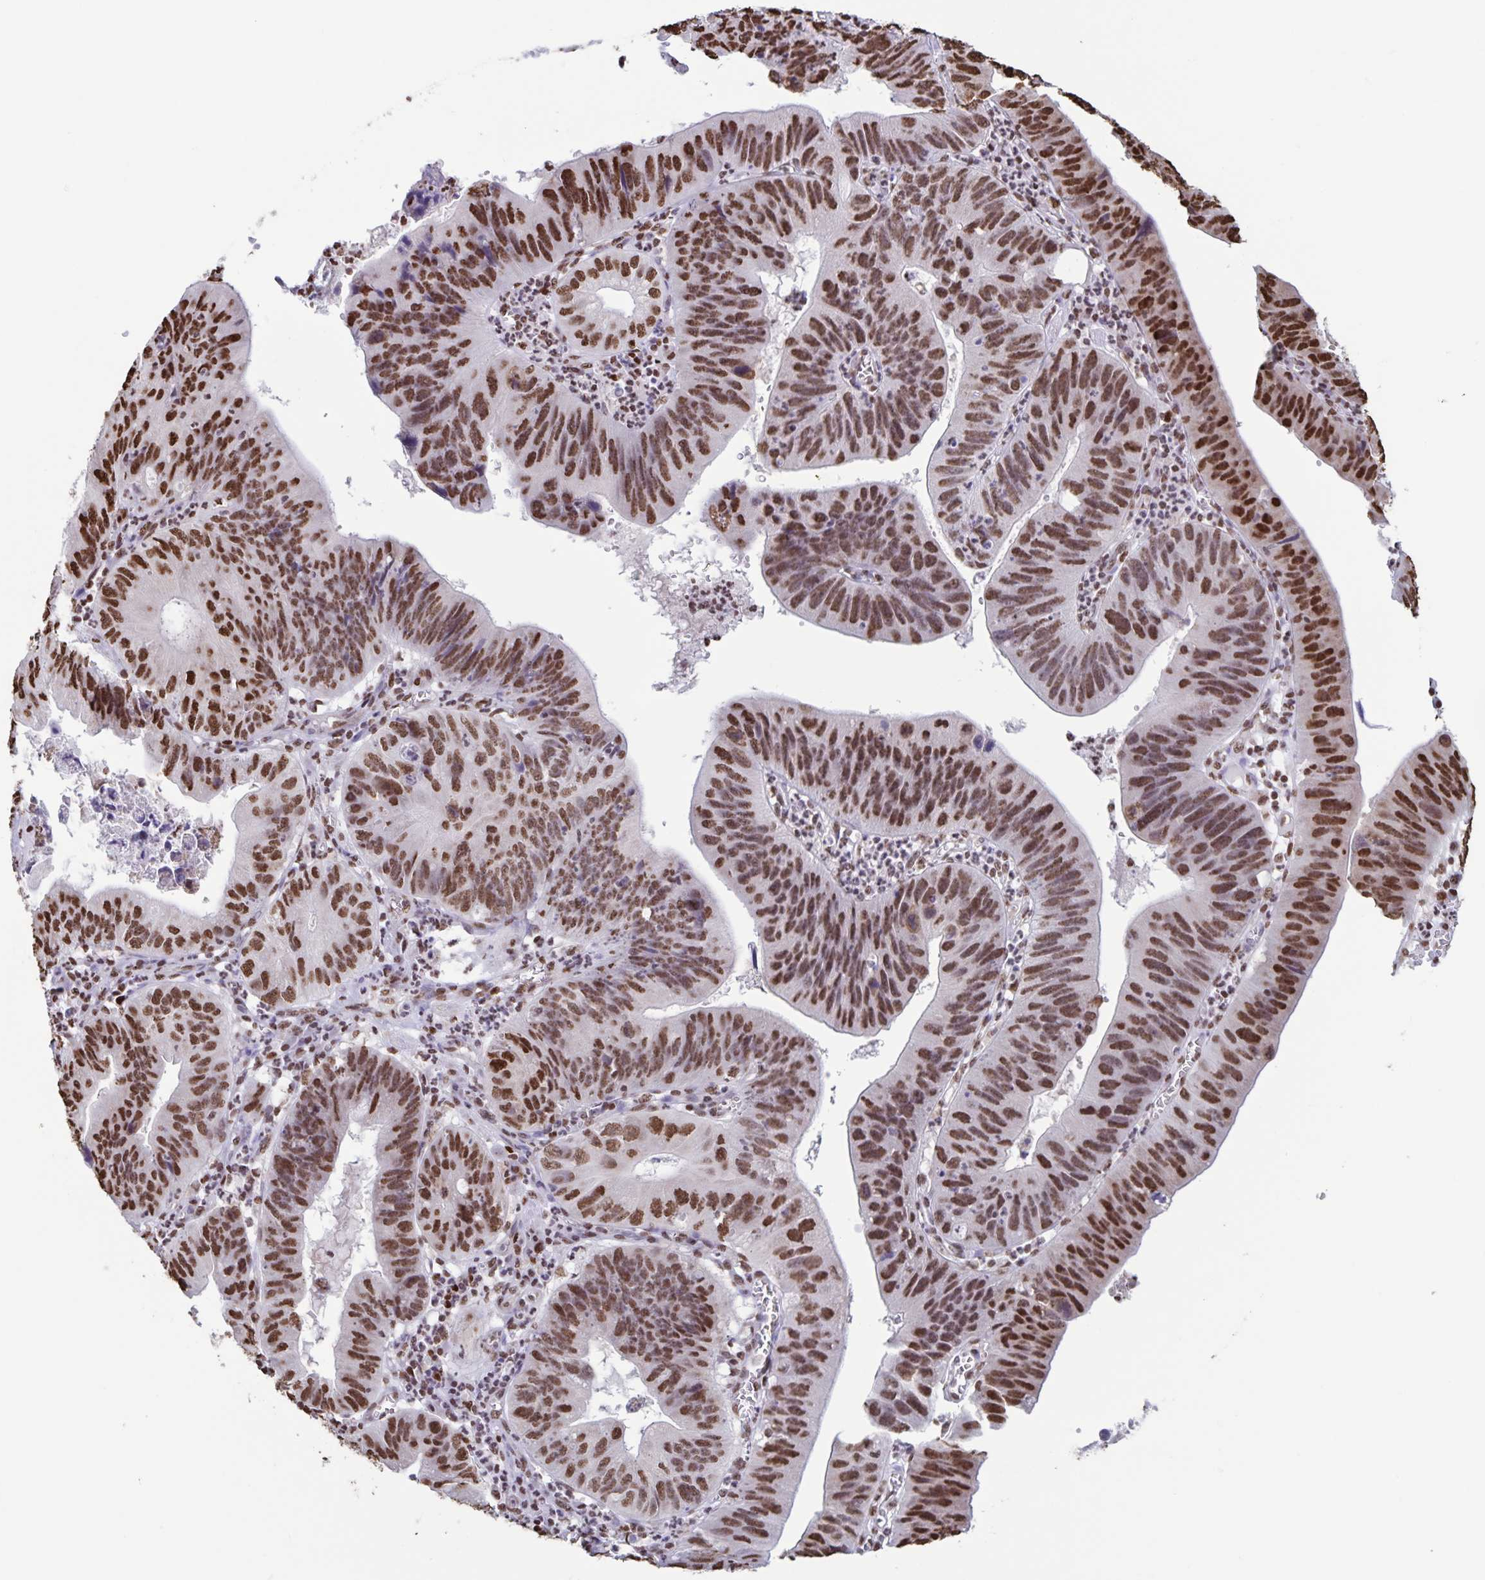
{"staining": {"intensity": "strong", "quantity": ">75%", "location": "nuclear"}, "tissue": "stomach cancer", "cell_type": "Tumor cells", "image_type": "cancer", "snomed": [{"axis": "morphology", "description": "Adenocarcinoma, NOS"}, {"axis": "topography", "description": "Stomach"}], "caption": "A photomicrograph of stomach cancer stained for a protein shows strong nuclear brown staining in tumor cells. Immunohistochemistry (ihc) stains the protein in brown and the nuclei are stained blue.", "gene": "DUT", "patient": {"sex": "male", "age": 59}}